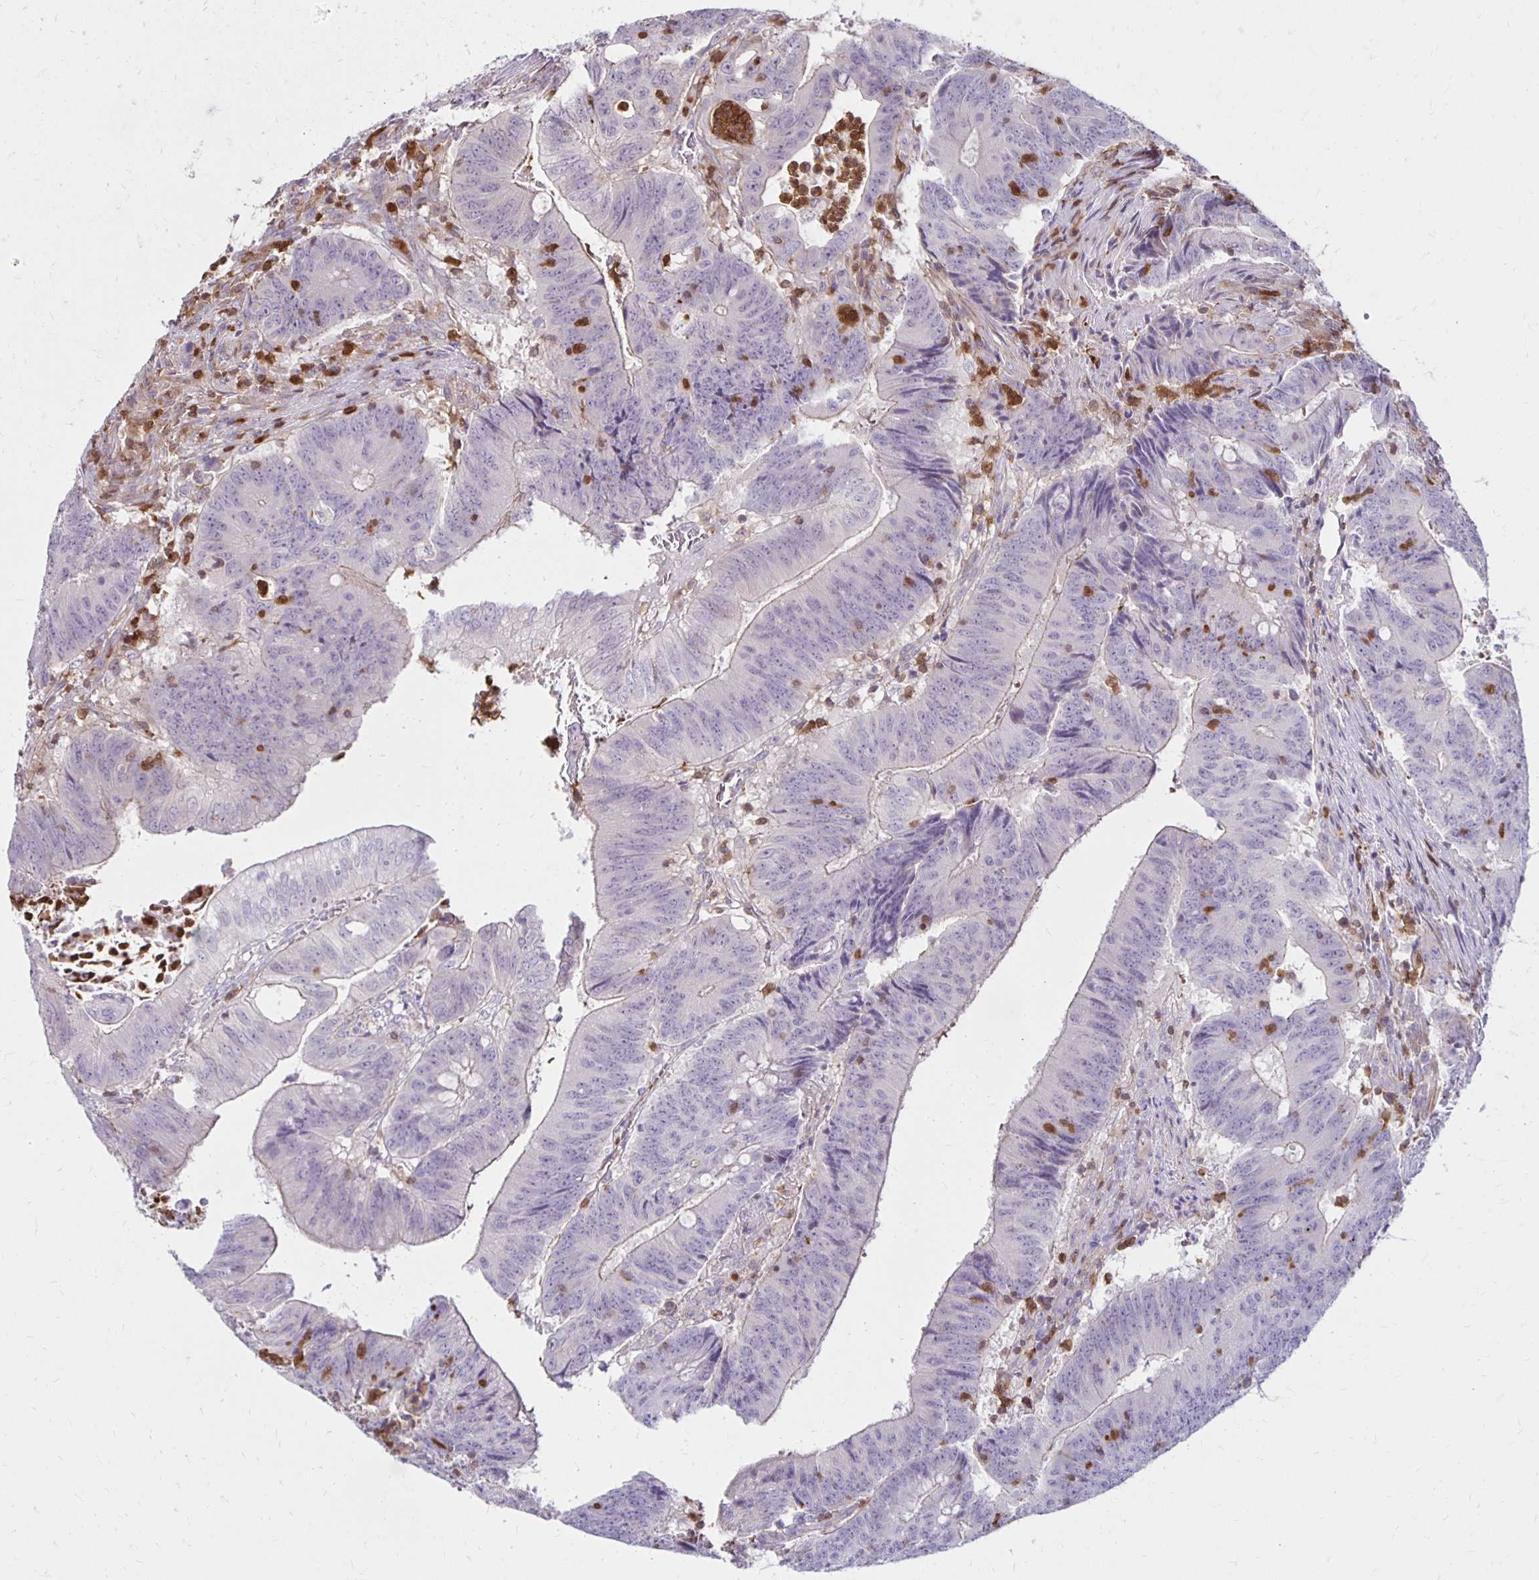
{"staining": {"intensity": "negative", "quantity": "none", "location": "none"}, "tissue": "colorectal cancer", "cell_type": "Tumor cells", "image_type": "cancer", "snomed": [{"axis": "morphology", "description": "Adenocarcinoma, NOS"}, {"axis": "topography", "description": "Colon"}], "caption": "There is no significant positivity in tumor cells of colorectal adenocarcinoma.", "gene": "CCL21", "patient": {"sex": "female", "age": 87}}